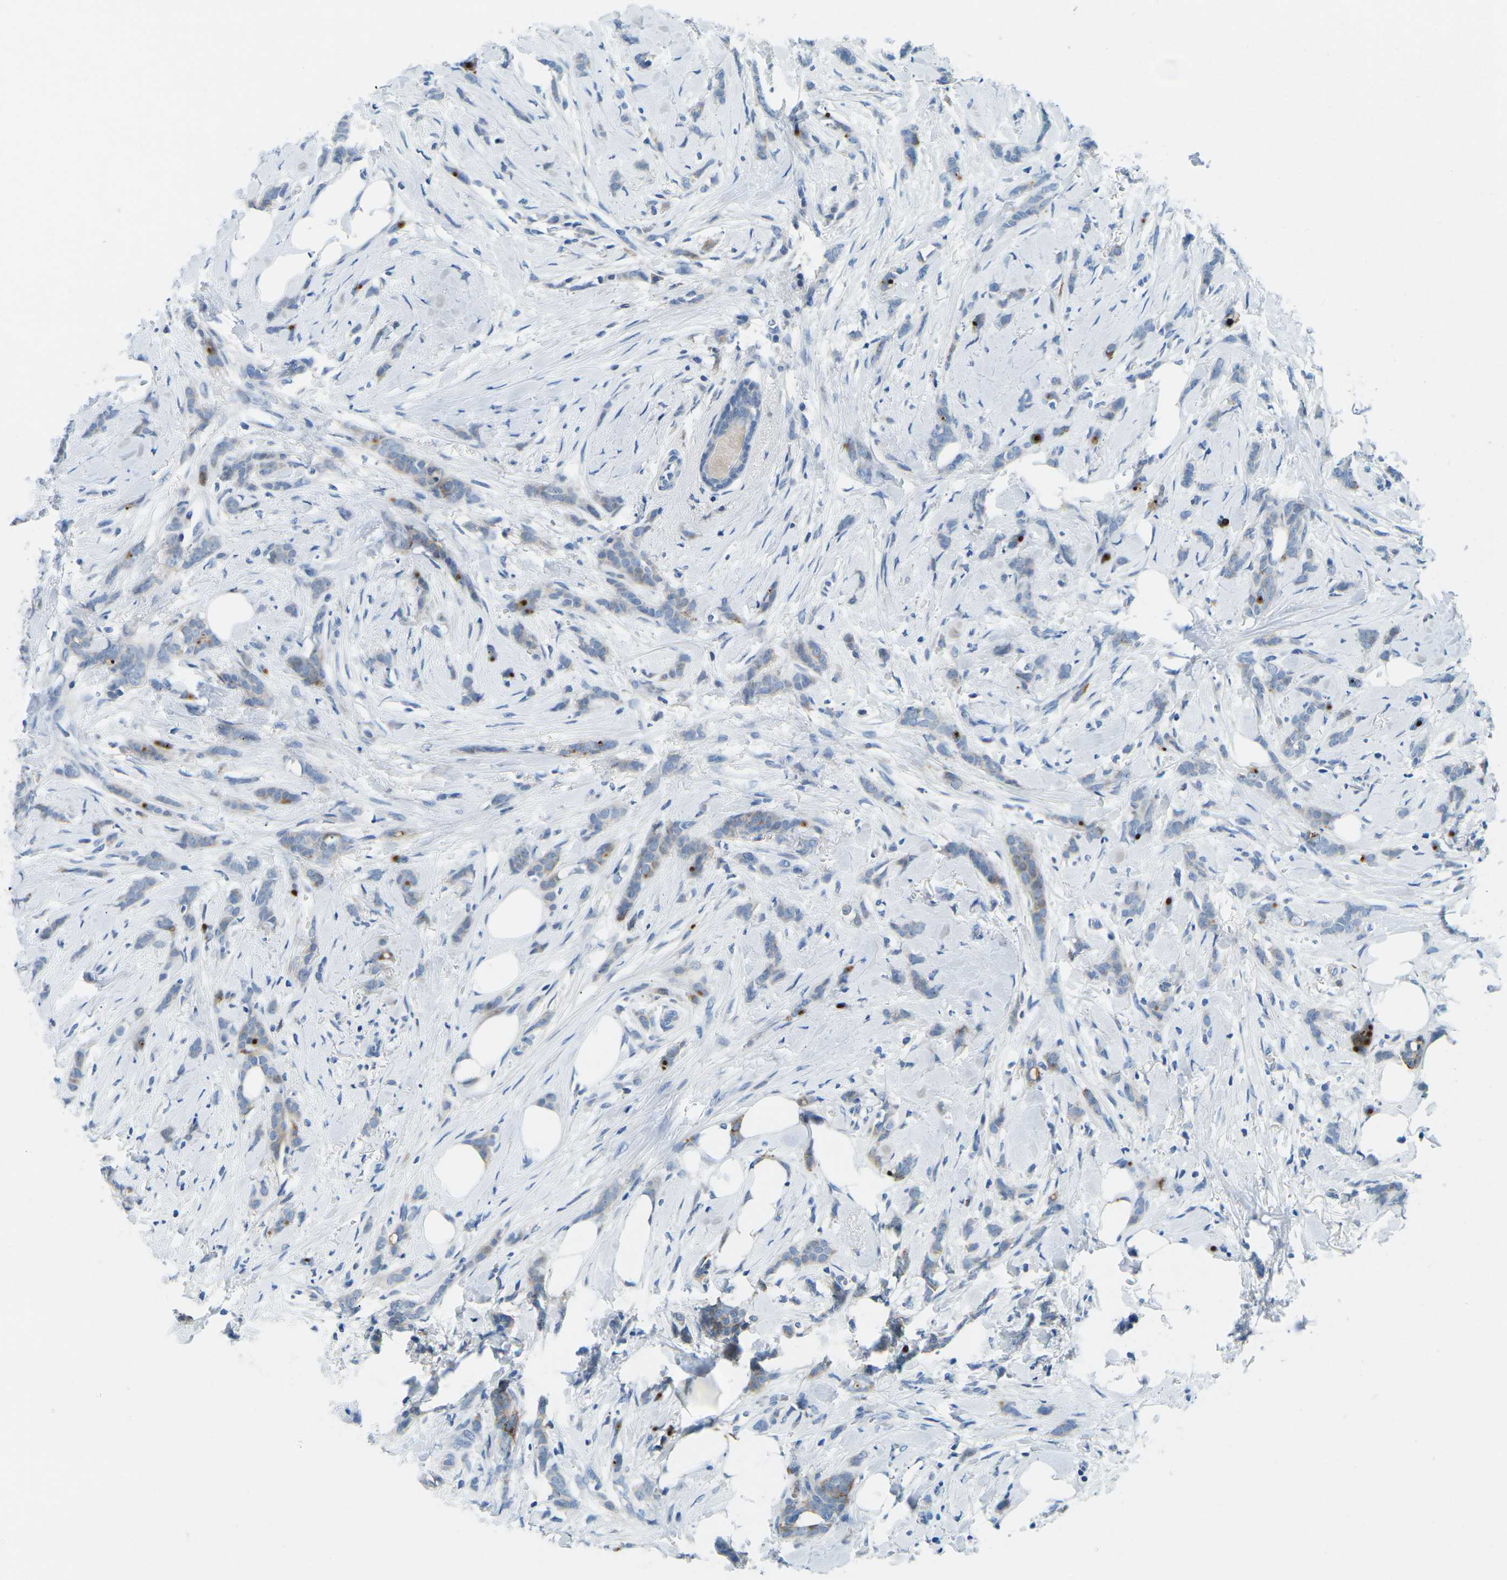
{"staining": {"intensity": "moderate", "quantity": "<25%", "location": "cytoplasmic/membranous"}, "tissue": "breast cancer", "cell_type": "Tumor cells", "image_type": "cancer", "snomed": [{"axis": "morphology", "description": "Lobular carcinoma, in situ"}, {"axis": "morphology", "description": "Lobular carcinoma"}, {"axis": "topography", "description": "Breast"}], "caption": "High-power microscopy captured an immunohistochemistry photomicrograph of lobular carcinoma (breast), revealing moderate cytoplasmic/membranous positivity in about <25% of tumor cells.", "gene": "CFB", "patient": {"sex": "female", "age": 41}}